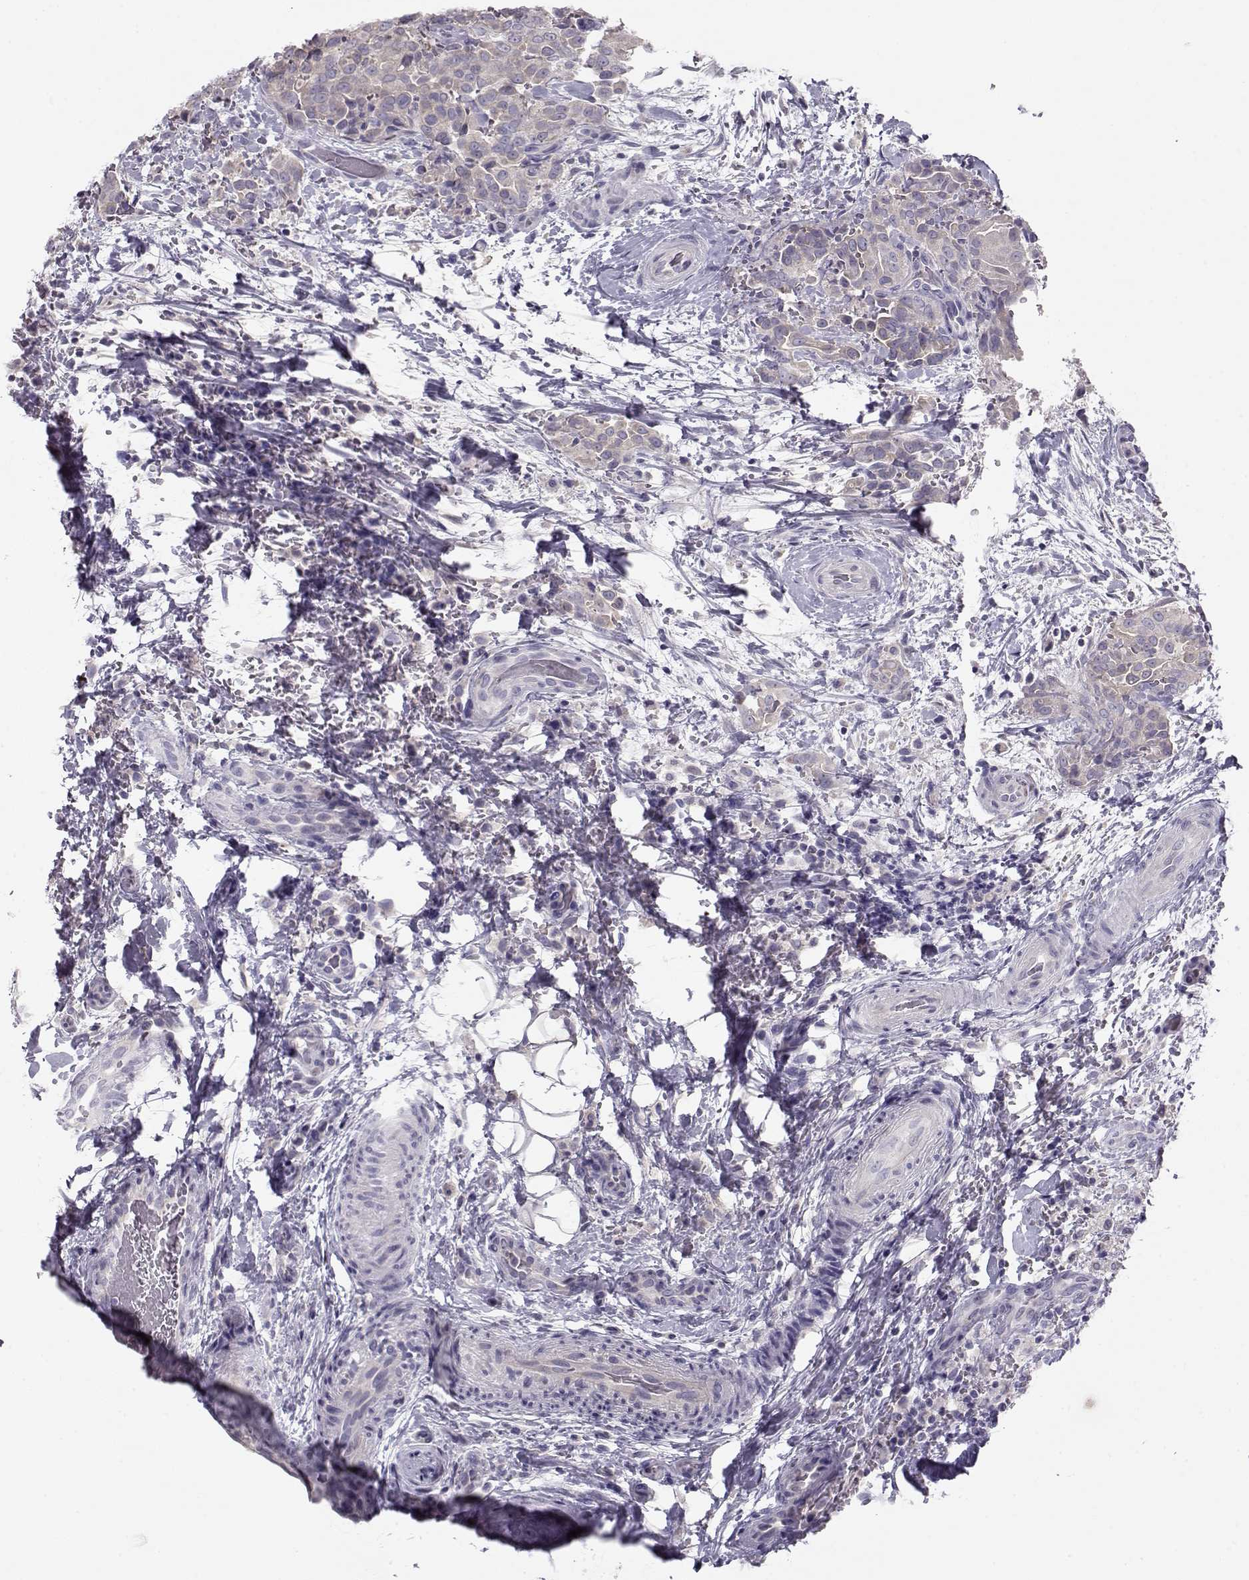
{"staining": {"intensity": "negative", "quantity": "none", "location": "none"}, "tissue": "thyroid cancer", "cell_type": "Tumor cells", "image_type": "cancer", "snomed": [{"axis": "morphology", "description": "Papillary adenocarcinoma, NOS"}, {"axis": "topography", "description": "Thyroid gland"}], "caption": "Thyroid cancer (papillary adenocarcinoma) stained for a protein using IHC shows no positivity tumor cells.", "gene": "GRK1", "patient": {"sex": "male", "age": 61}}